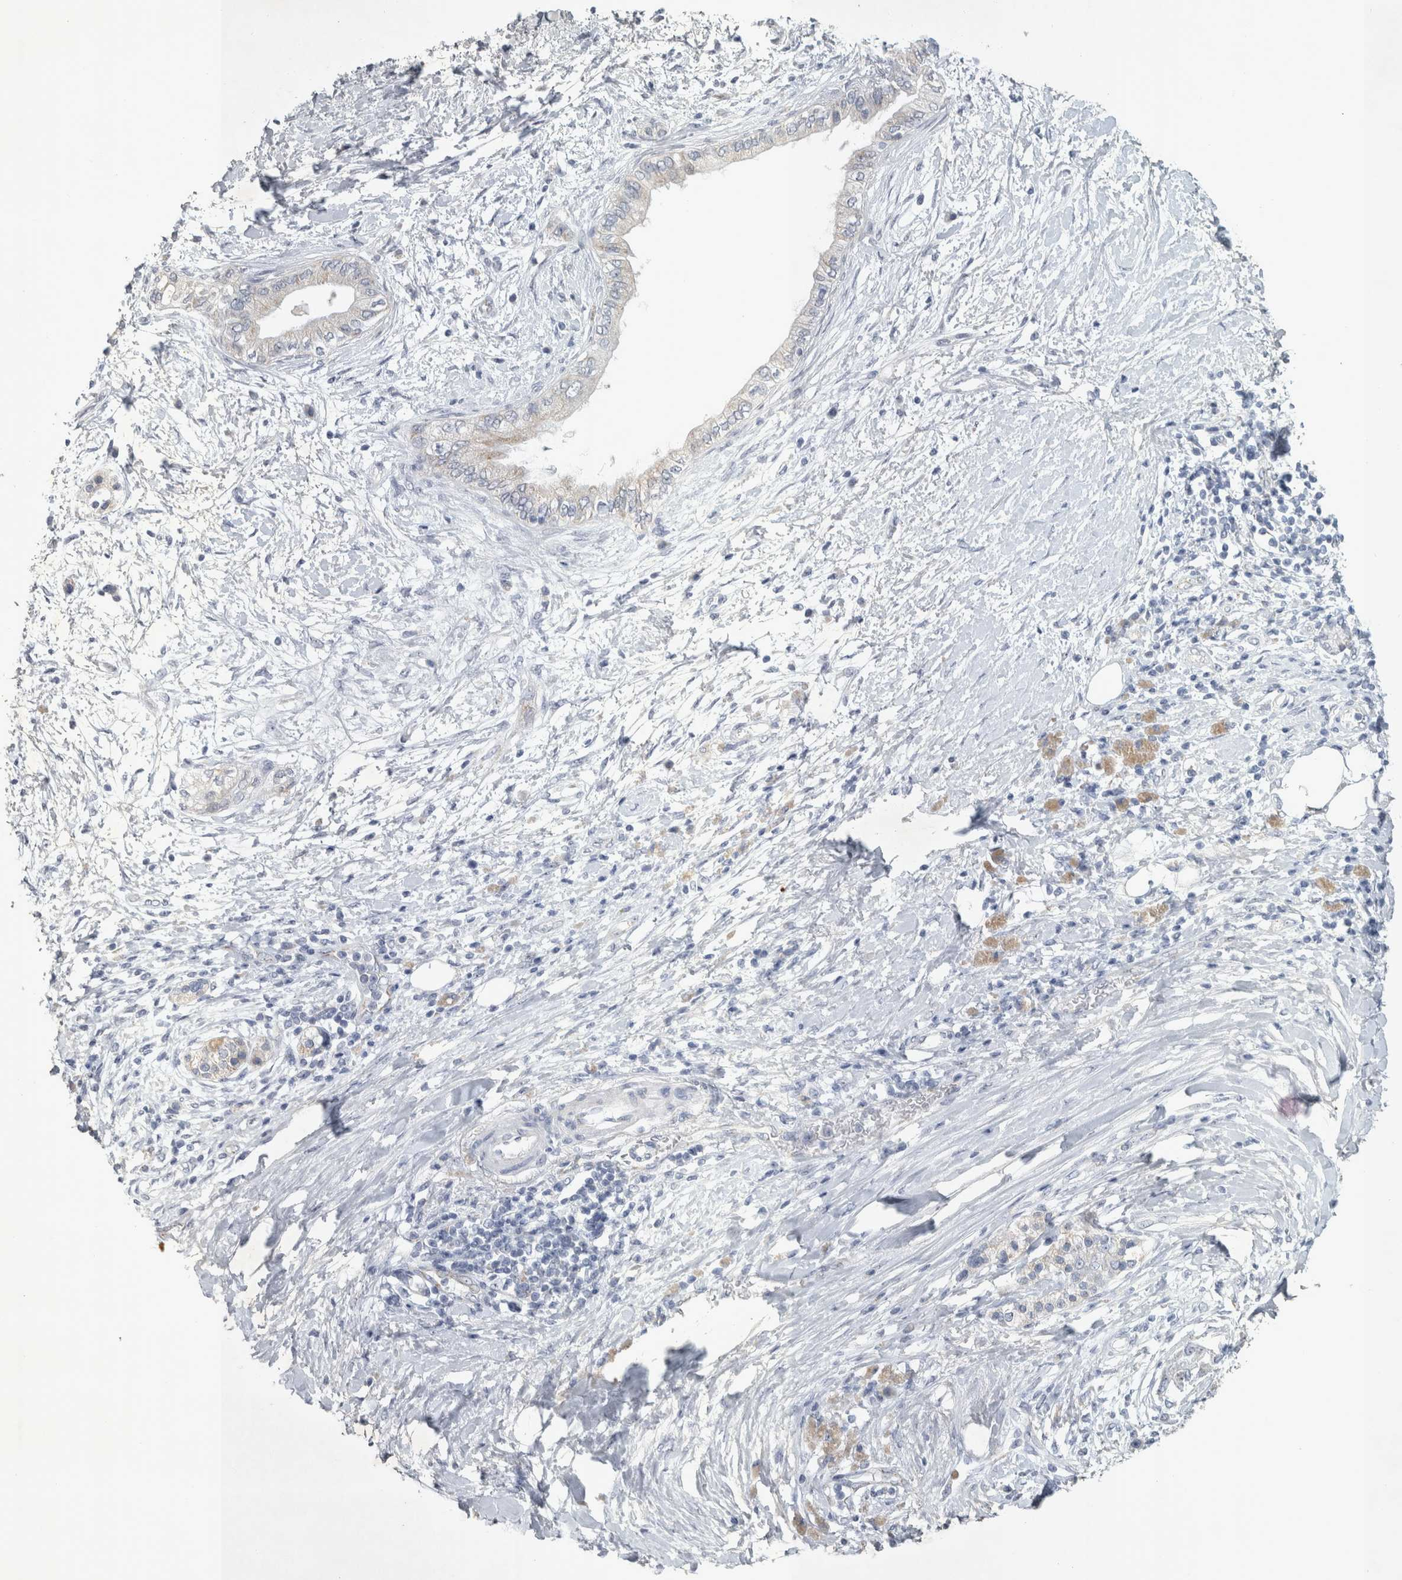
{"staining": {"intensity": "negative", "quantity": "none", "location": "none"}, "tissue": "pancreatic cancer", "cell_type": "Tumor cells", "image_type": "cancer", "snomed": [{"axis": "morphology", "description": "Normal tissue, NOS"}, {"axis": "morphology", "description": "Adenocarcinoma, NOS"}, {"axis": "topography", "description": "Pancreas"}, {"axis": "topography", "description": "Duodenum"}], "caption": "DAB immunohistochemical staining of pancreatic adenocarcinoma reveals no significant positivity in tumor cells.", "gene": "FXYD7", "patient": {"sex": "female", "age": 60}}